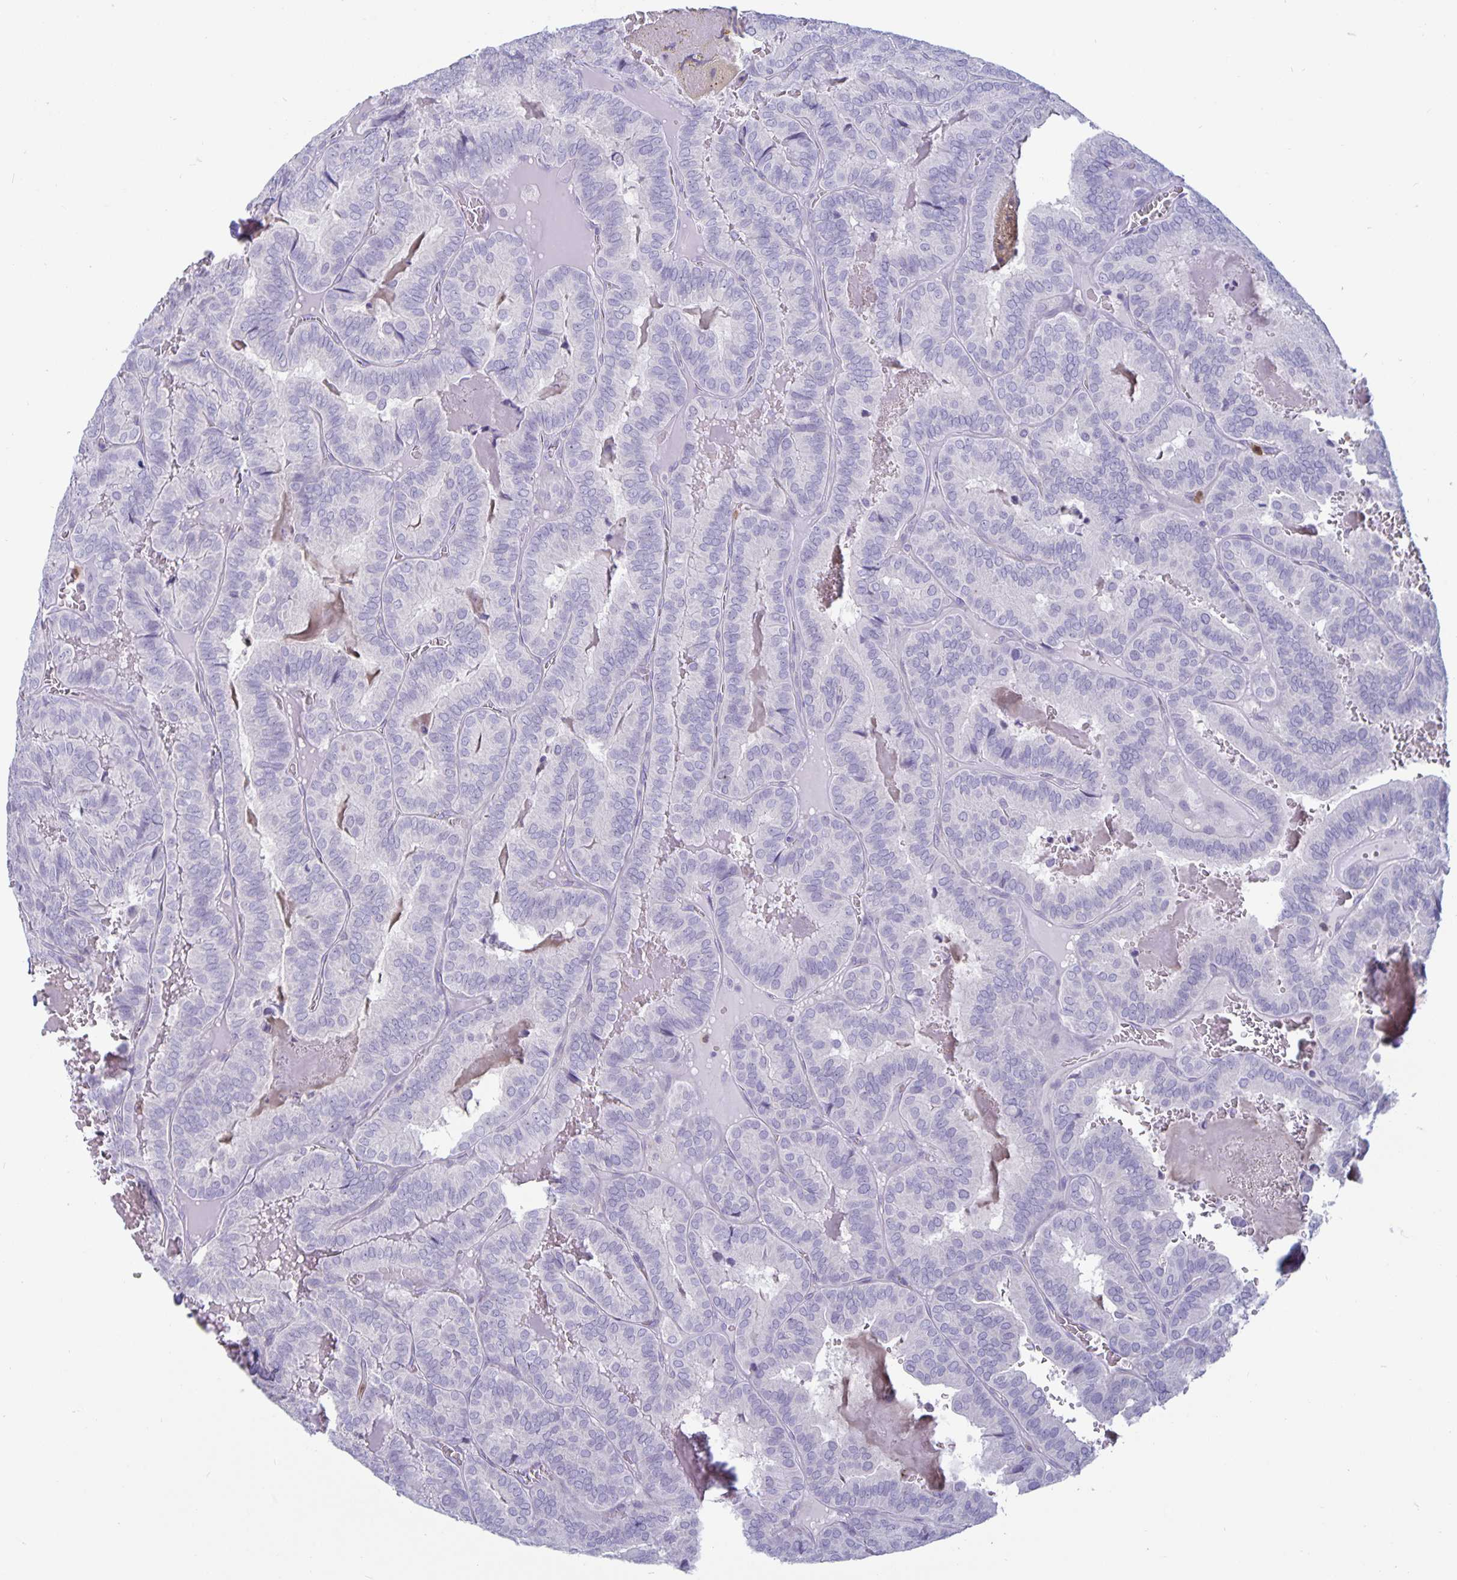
{"staining": {"intensity": "negative", "quantity": "none", "location": "none"}, "tissue": "thyroid cancer", "cell_type": "Tumor cells", "image_type": "cancer", "snomed": [{"axis": "morphology", "description": "Papillary adenocarcinoma, NOS"}, {"axis": "topography", "description": "Thyroid gland"}], "caption": "IHC of thyroid cancer (papillary adenocarcinoma) demonstrates no expression in tumor cells.", "gene": "PLCB3", "patient": {"sex": "female", "age": 75}}